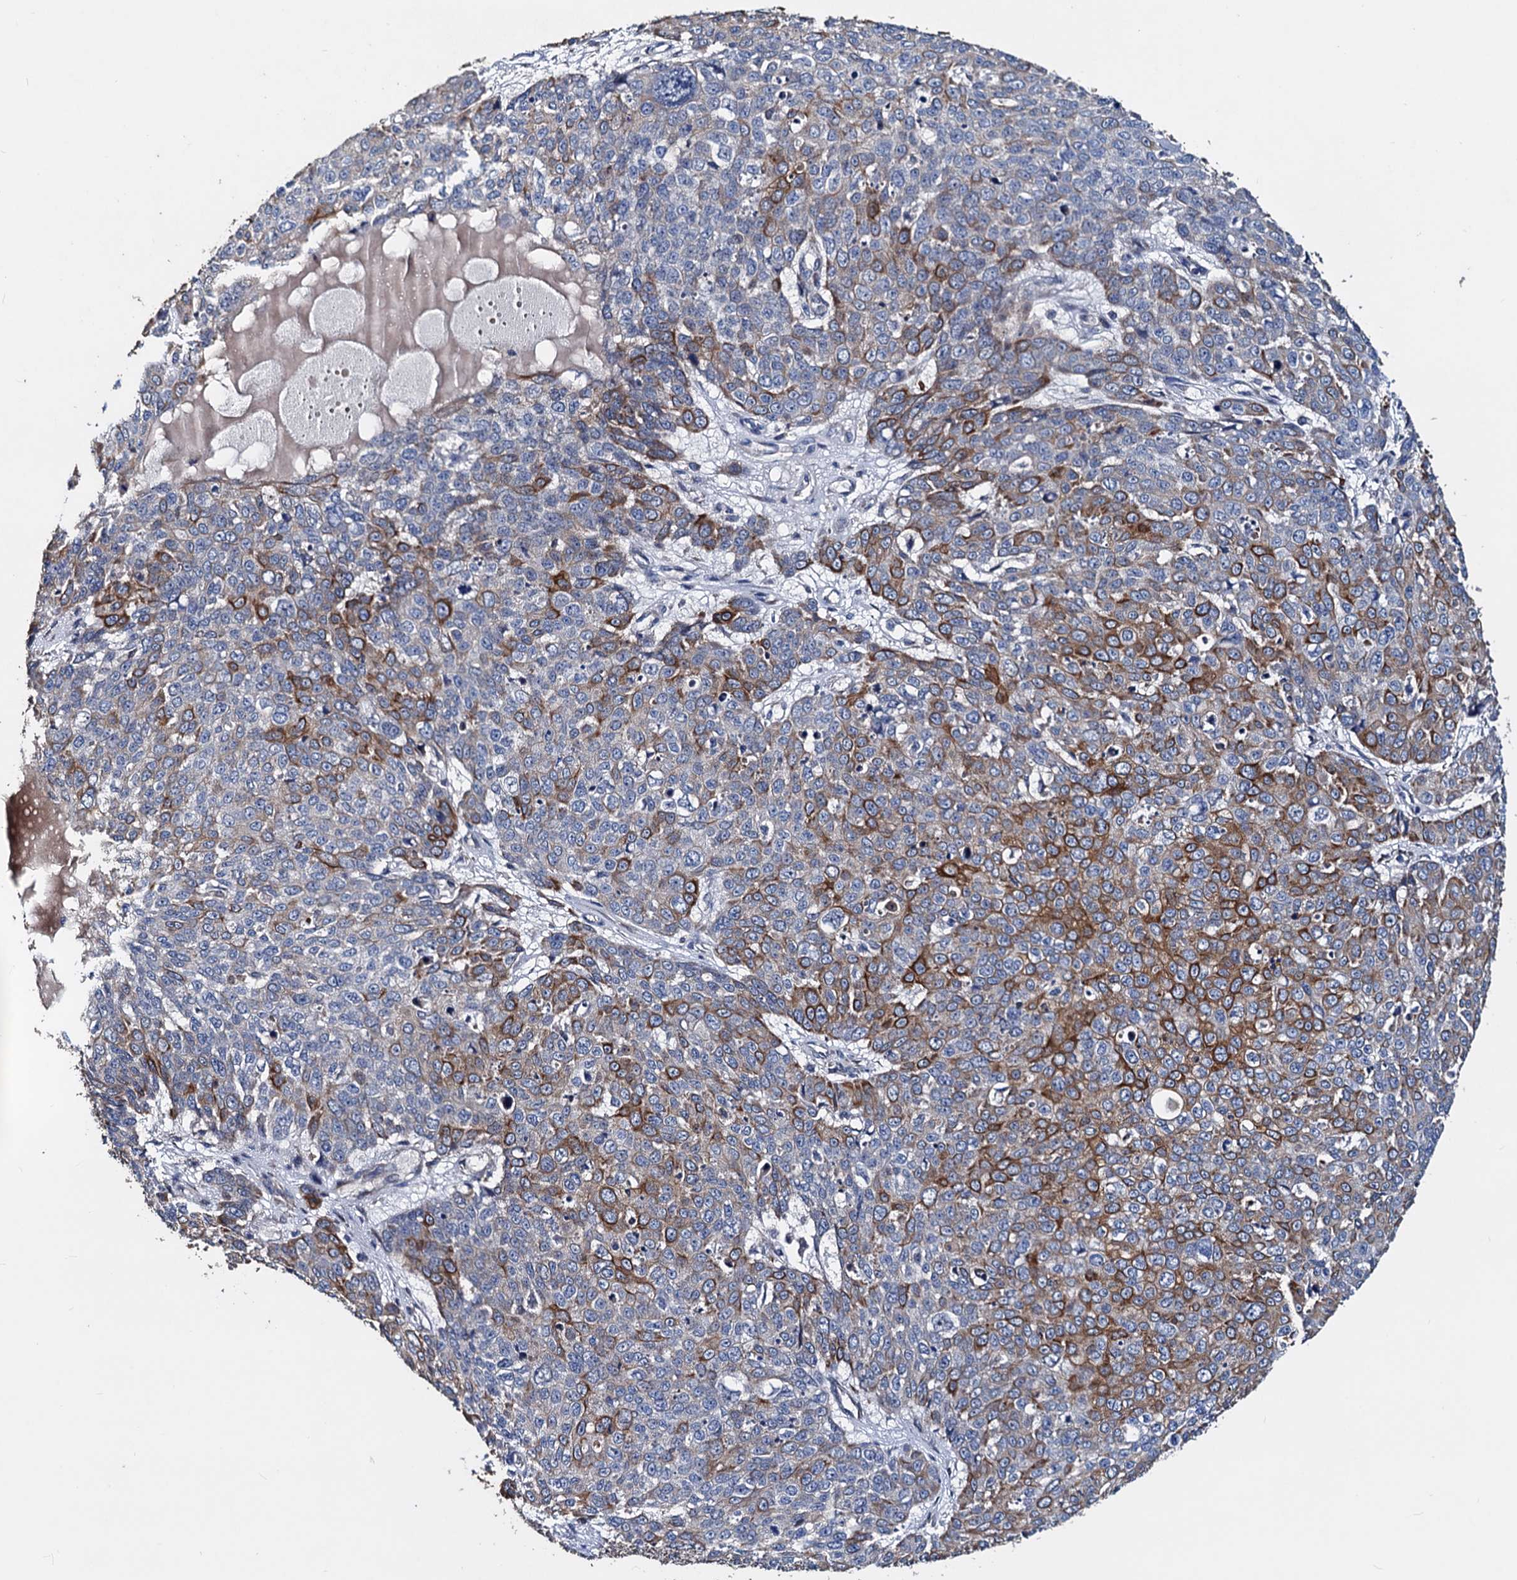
{"staining": {"intensity": "moderate", "quantity": "25%-75%", "location": "cytoplasmic/membranous"}, "tissue": "skin cancer", "cell_type": "Tumor cells", "image_type": "cancer", "snomed": [{"axis": "morphology", "description": "Squamous cell carcinoma, NOS"}, {"axis": "topography", "description": "Skin"}], "caption": "Skin squamous cell carcinoma stained with a brown dye displays moderate cytoplasmic/membranous positive expression in about 25%-75% of tumor cells.", "gene": "AKAP11", "patient": {"sex": "male", "age": 71}}